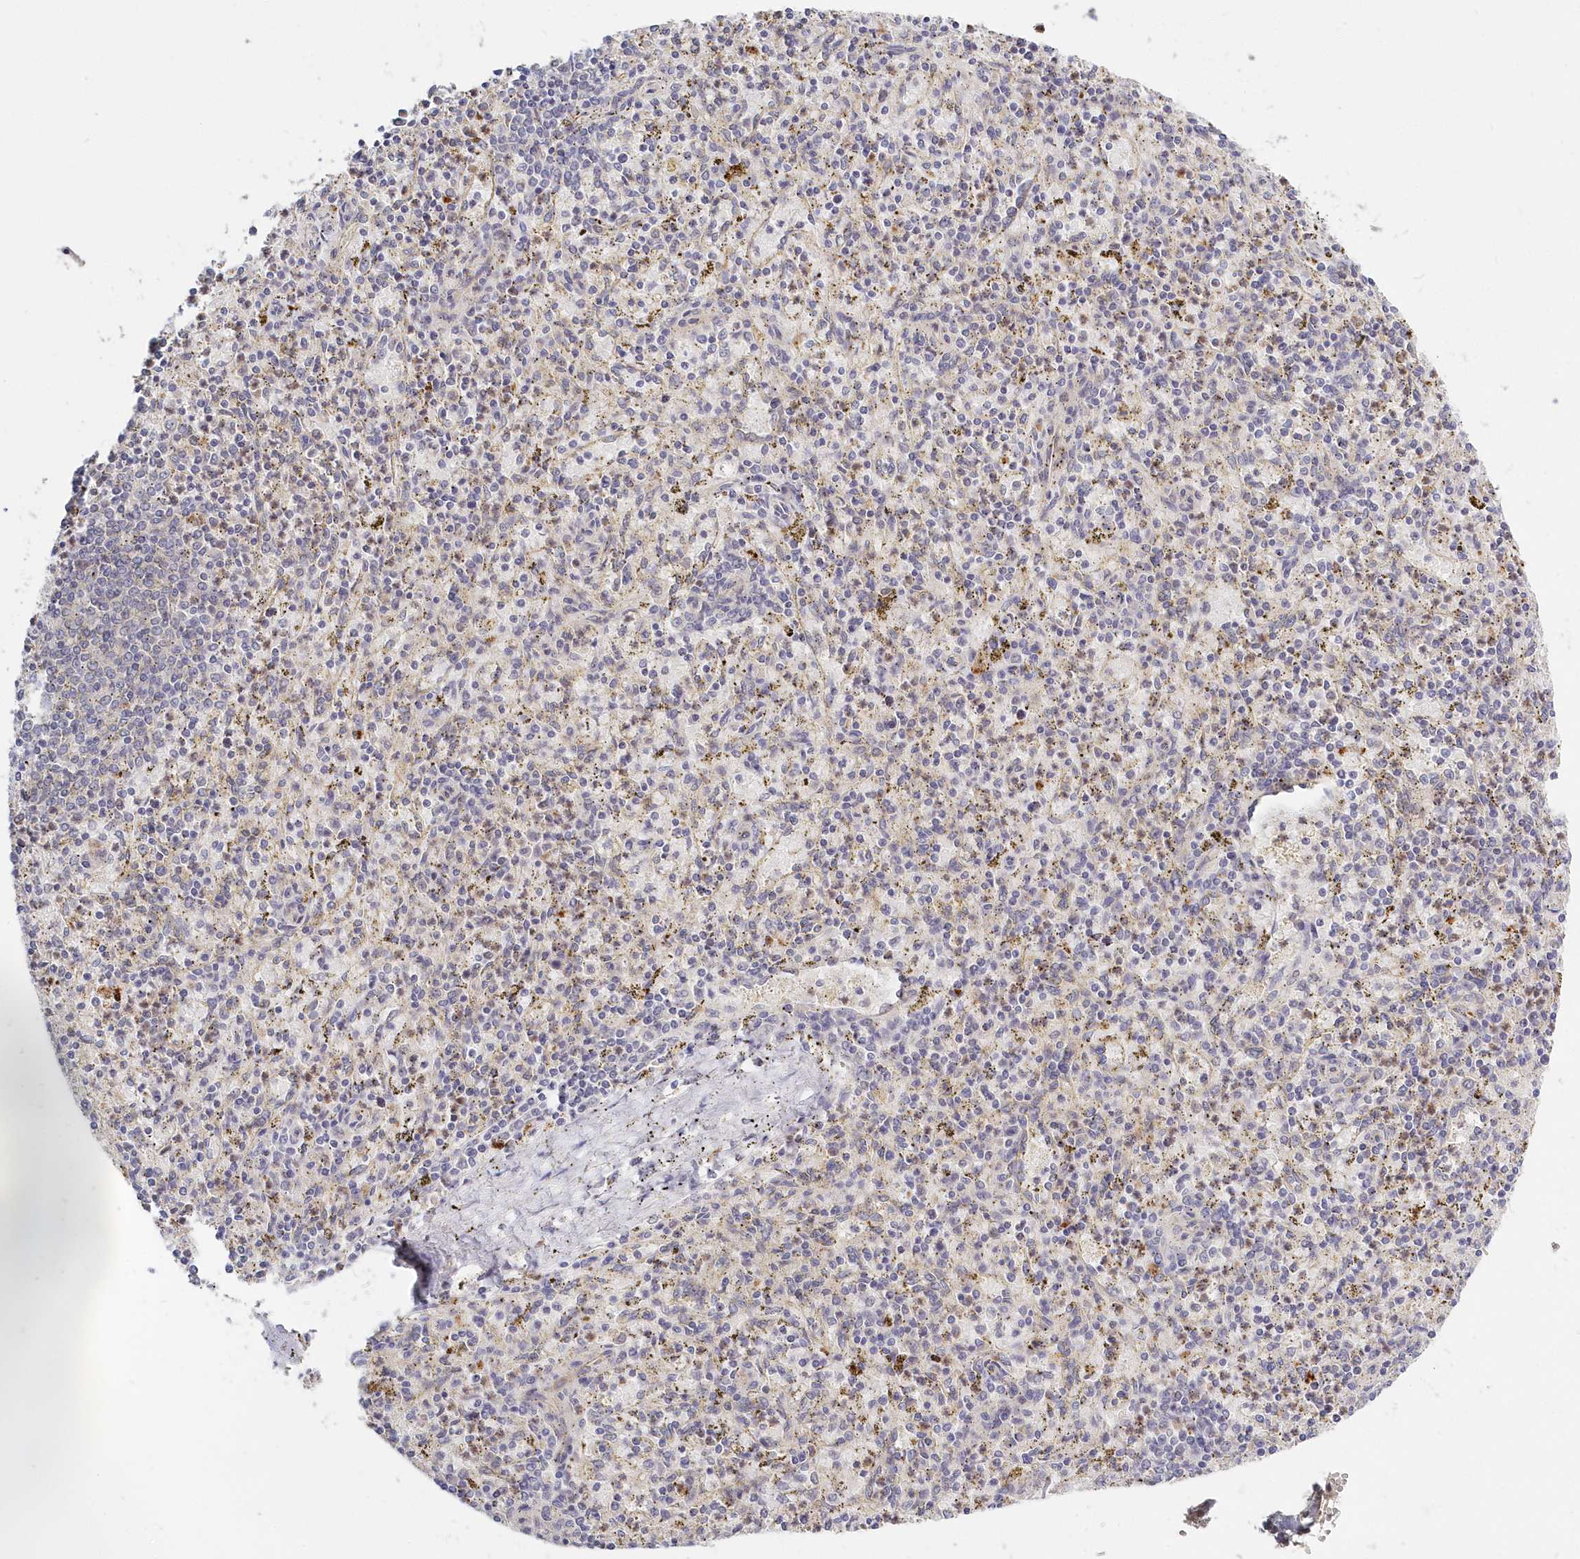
{"staining": {"intensity": "negative", "quantity": "none", "location": "none"}, "tissue": "spleen", "cell_type": "Cells in red pulp", "image_type": "normal", "snomed": [{"axis": "morphology", "description": "Normal tissue, NOS"}, {"axis": "topography", "description": "Spleen"}], "caption": "DAB (3,3'-diaminobenzidine) immunohistochemical staining of benign human spleen displays no significant positivity in cells in red pulp.", "gene": "KATNA1", "patient": {"sex": "male", "age": 72}}